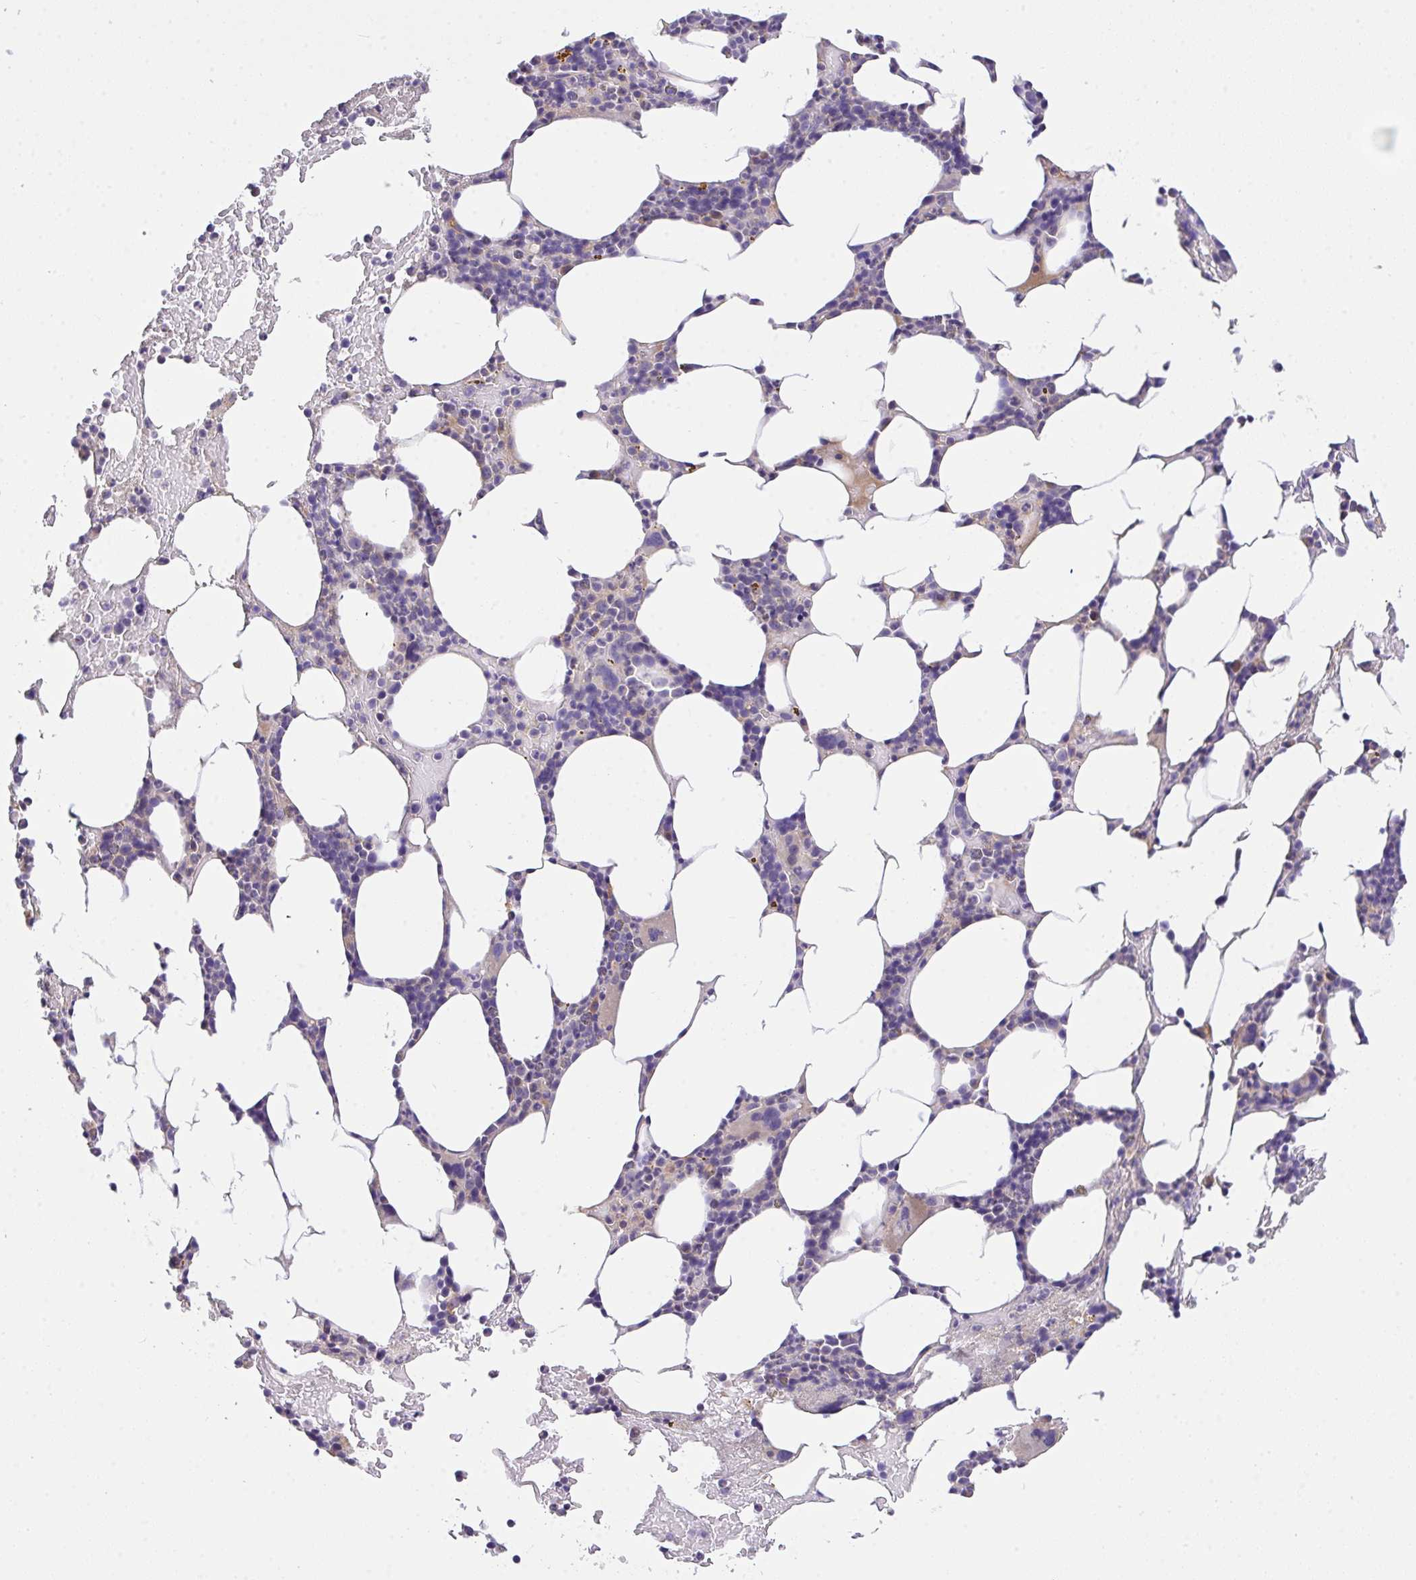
{"staining": {"intensity": "moderate", "quantity": "<25%", "location": "cytoplasmic/membranous"}, "tissue": "bone marrow", "cell_type": "Hematopoietic cells", "image_type": "normal", "snomed": [{"axis": "morphology", "description": "Normal tissue, NOS"}, {"axis": "topography", "description": "Bone marrow"}], "caption": "Approximately <25% of hematopoietic cells in normal bone marrow reveal moderate cytoplasmic/membranous protein staining as visualized by brown immunohistochemical staining.", "gene": "ZNF581", "patient": {"sex": "female", "age": 62}}